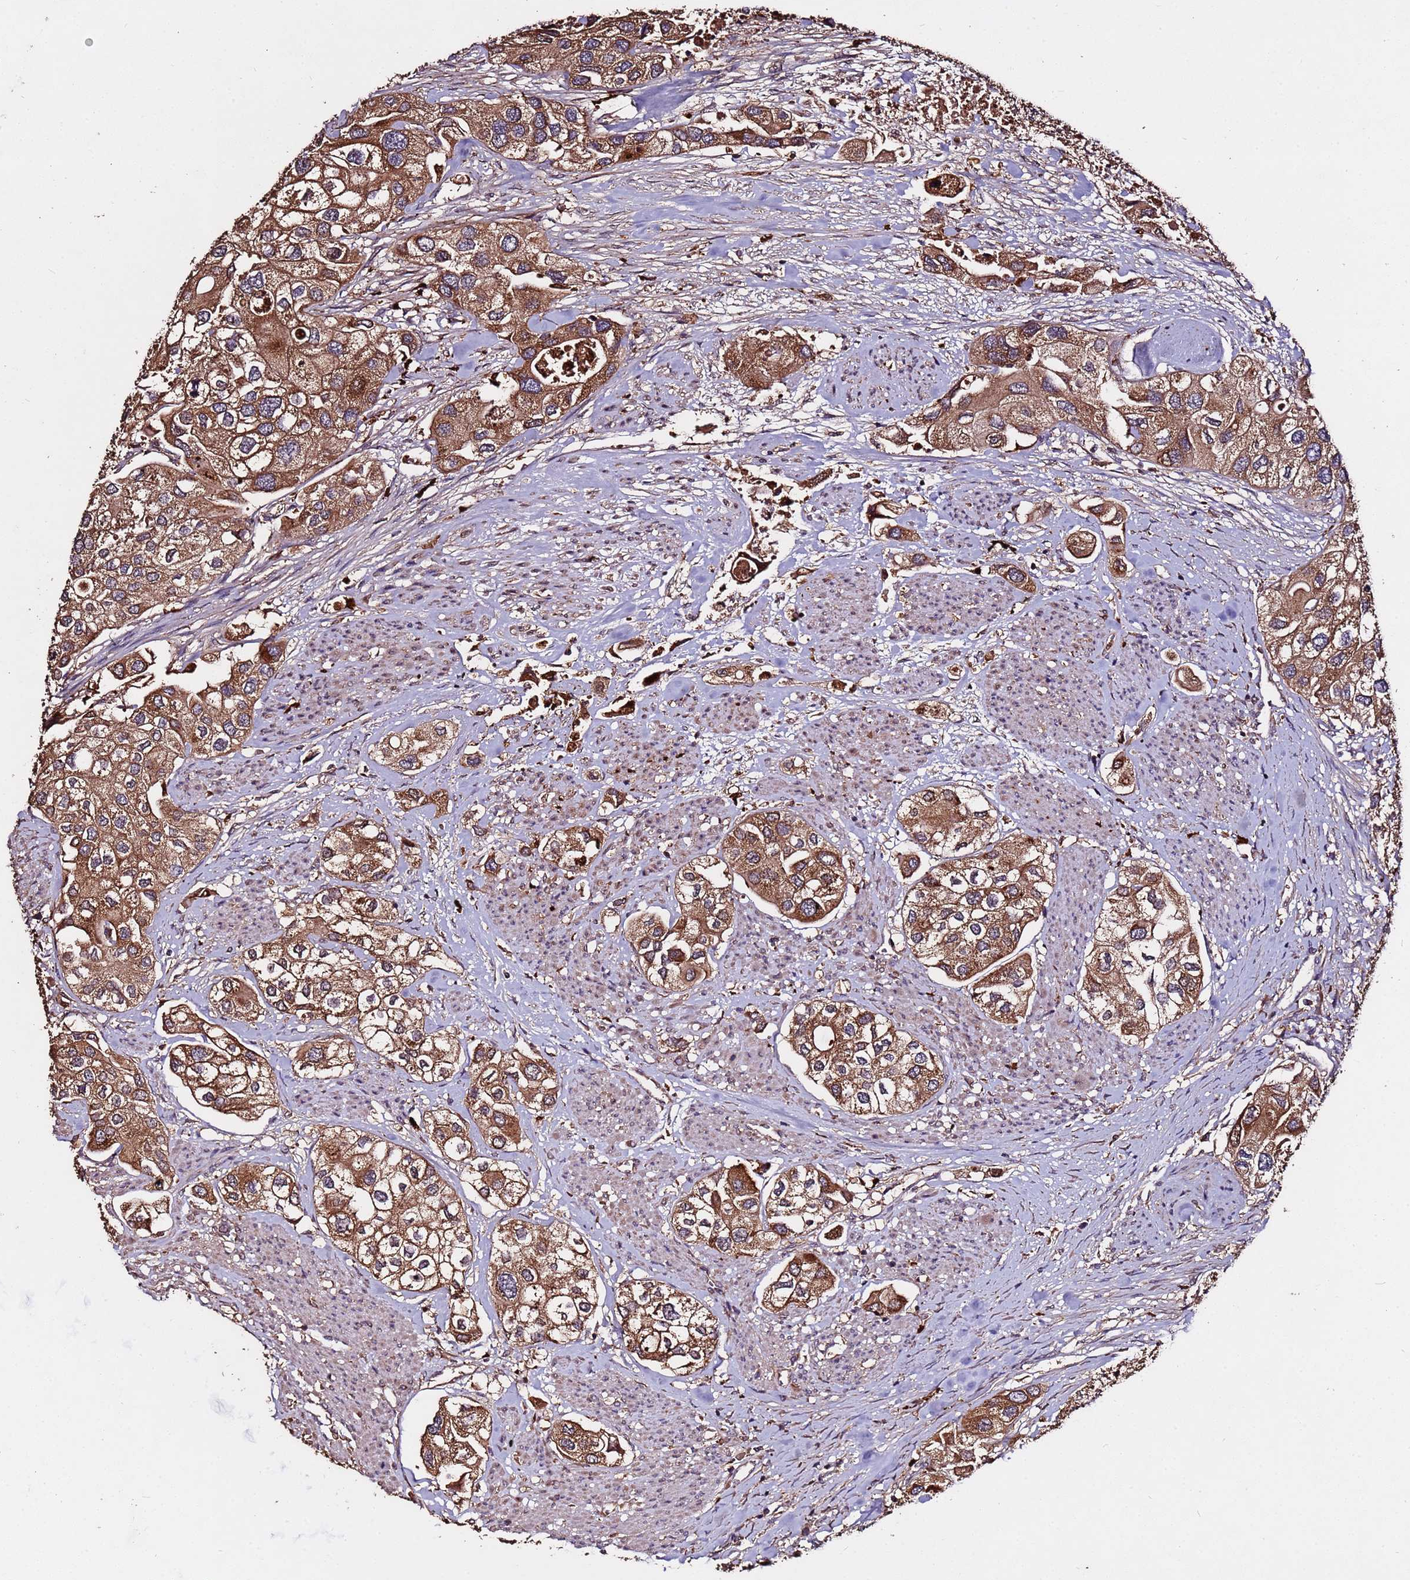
{"staining": {"intensity": "moderate", "quantity": ">75%", "location": "cytoplasmic/membranous"}, "tissue": "urothelial cancer", "cell_type": "Tumor cells", "image_type": "cancer", "snomed": [{"axis": "morphology", "description": "Urothelial carcinoma, High grade"}, {"axis": "topography", "description": "Urinary bladder"}], "caption": "IHC image of neoplastic tissue: human urothelial cancer stained using IHC exhibits medium levels of moderate protein expression localized specifically in the cytoplasmic/membranous of tumor cells, appearing as a cytoplasmic/membranous brown color.", "gene": "RPS15A", "patient": {"sex": "male", "age": 64}}